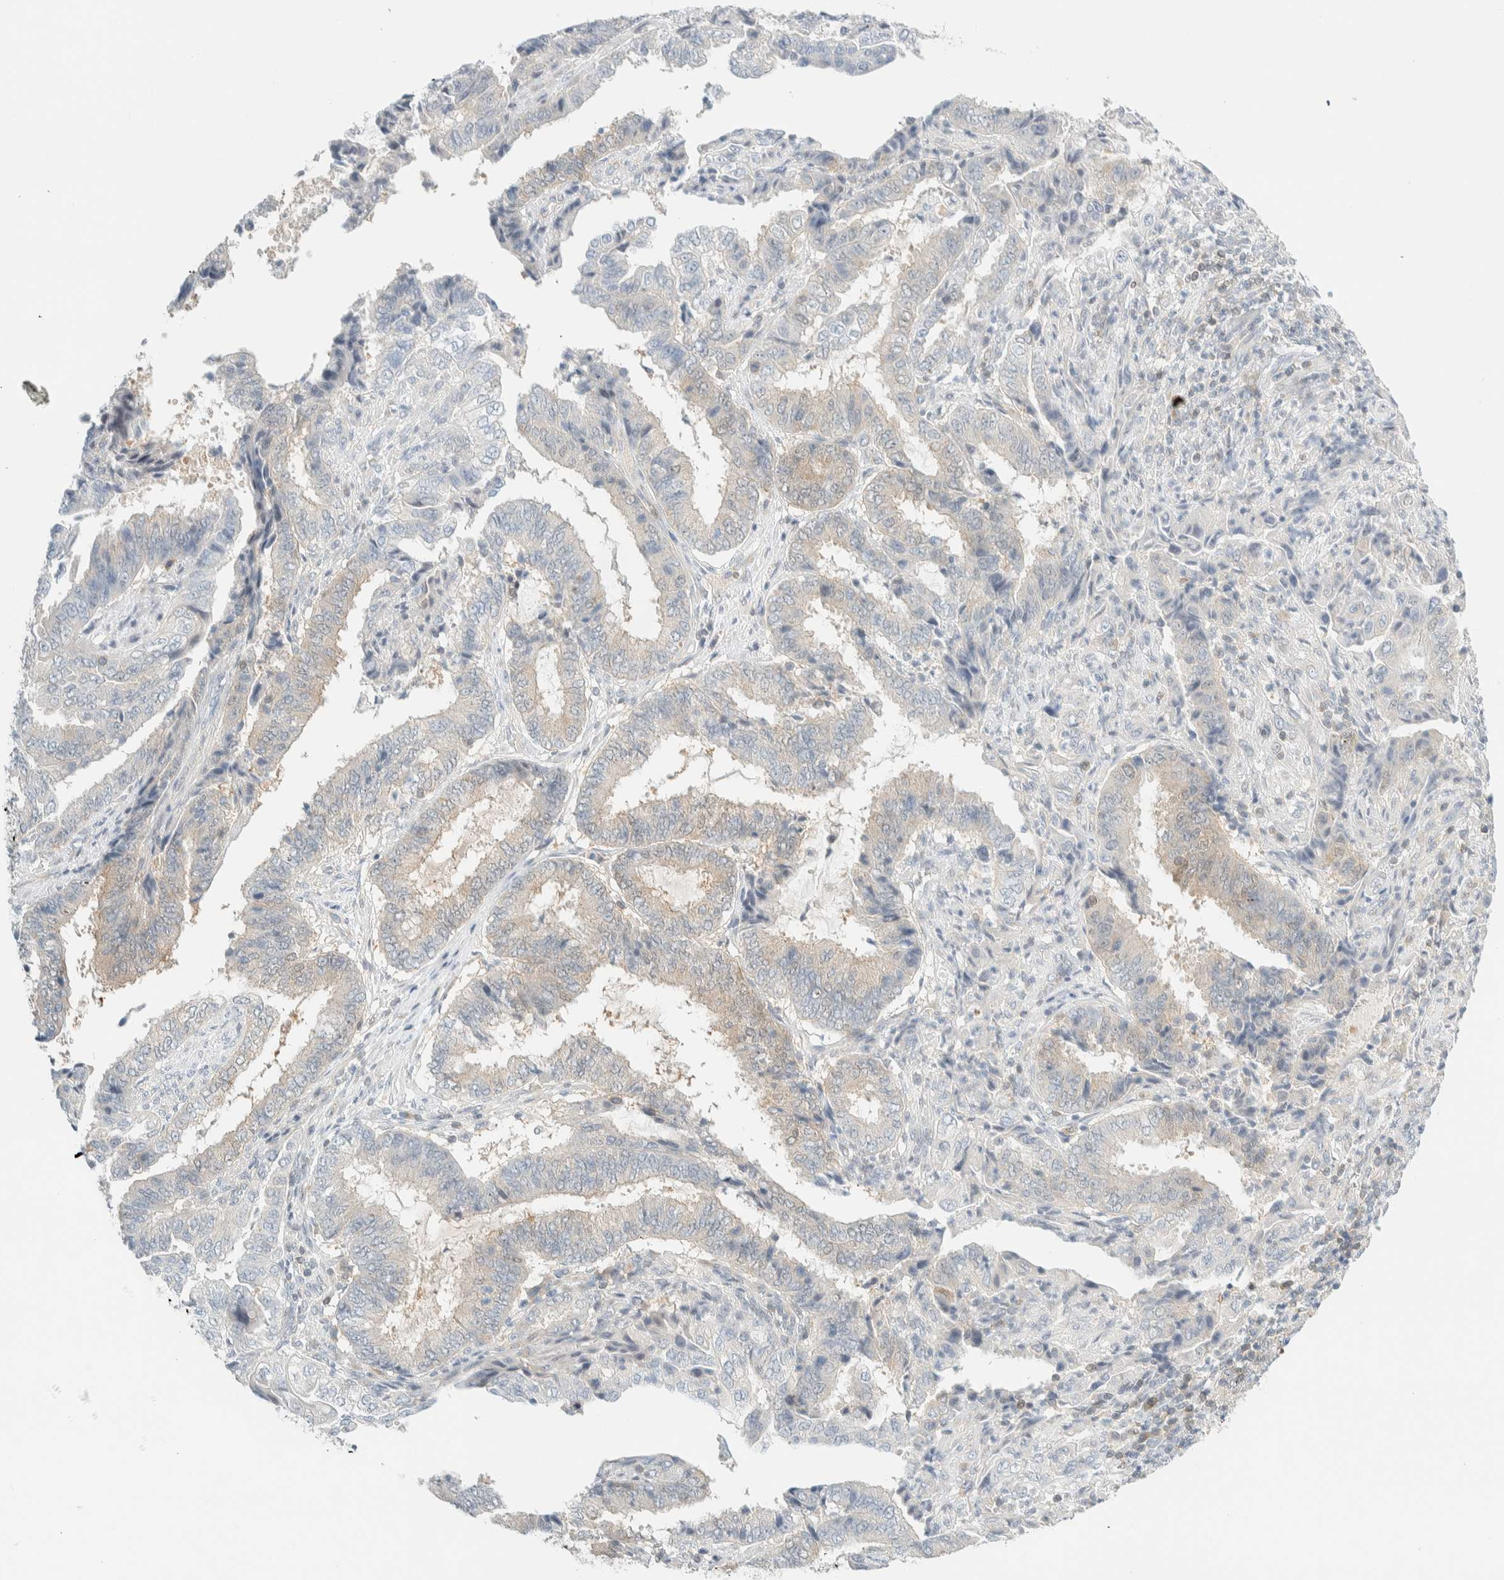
{"staining": {"intensity": "negative", "quantity": "none", "location": "none"}, "tissue": "endometrial cancer", "cell_type": "Tumor cells", "image_type": "cancer", "snomed": [{"axis": "morphology", "description": "Adenocarcinoma, NOS"}, {"axis": "topography", "description": "Endometrium"}], "caption": "There is no significant expression in tumor cells of endometrial cancer (adenocarcinoma).", "gene": "PCYT2", "patient": {"sex": "female", "age": 51}}